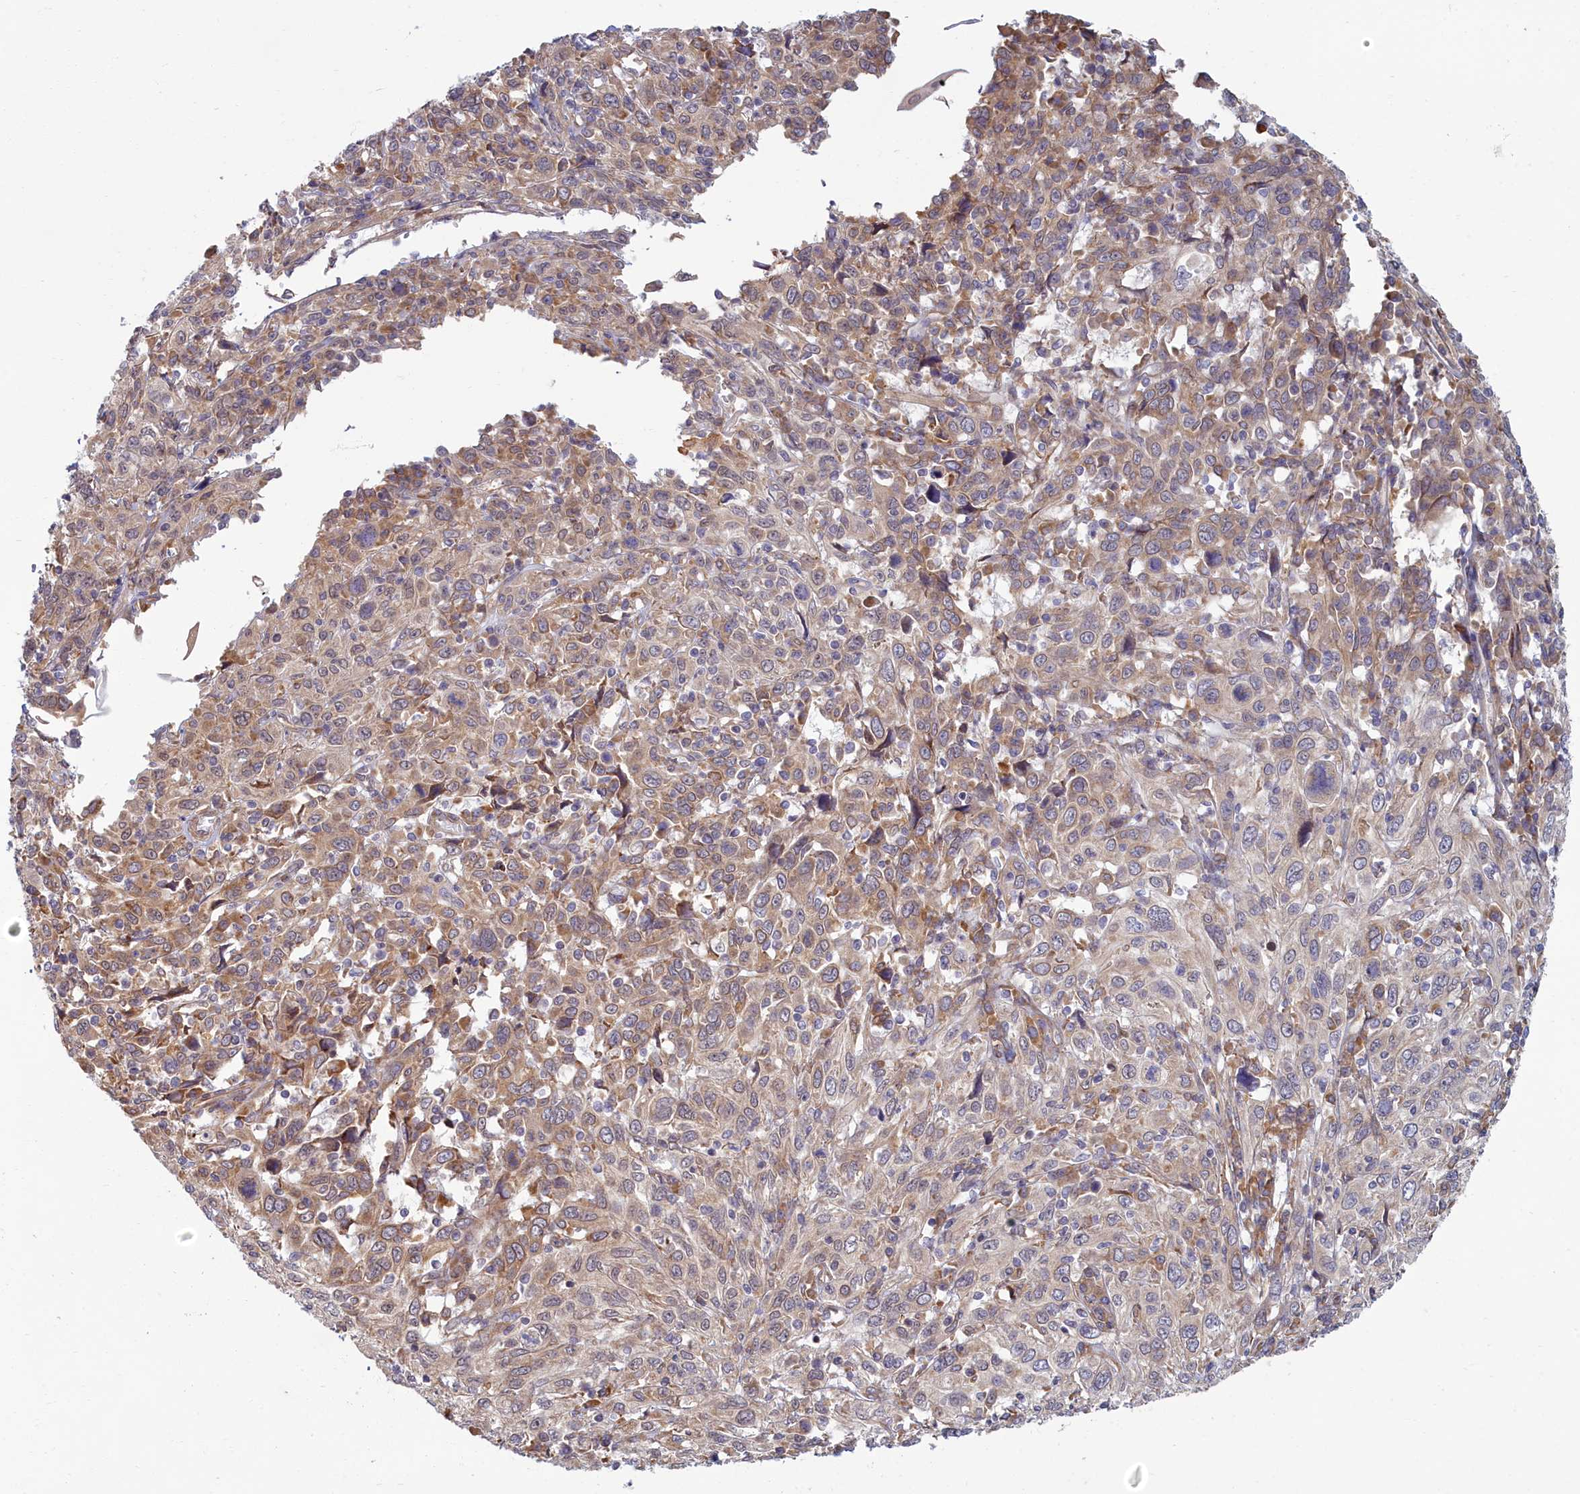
{"staining": {"intensity": "weak", "quantity": "25%-75%", "location": "cytoplasmic/membranous"}, "tissue": "cervical cancer", "cell_type": "Tumor cells", "image_type": "cancer", "snomed": [{"axis": "morphology", "description": "Squamous cell carcinoma, NOS"}, {"axis": "topography", "description": "Cervix"}], "caption": "Tumor cells reveal low levels of weak cytoplasmic/membranous positivity in about 25%-75% of cells in cervical squamous cell carcinoma.", "gene": "MAK16", "patient": {"sex": "female", "age": 46}}